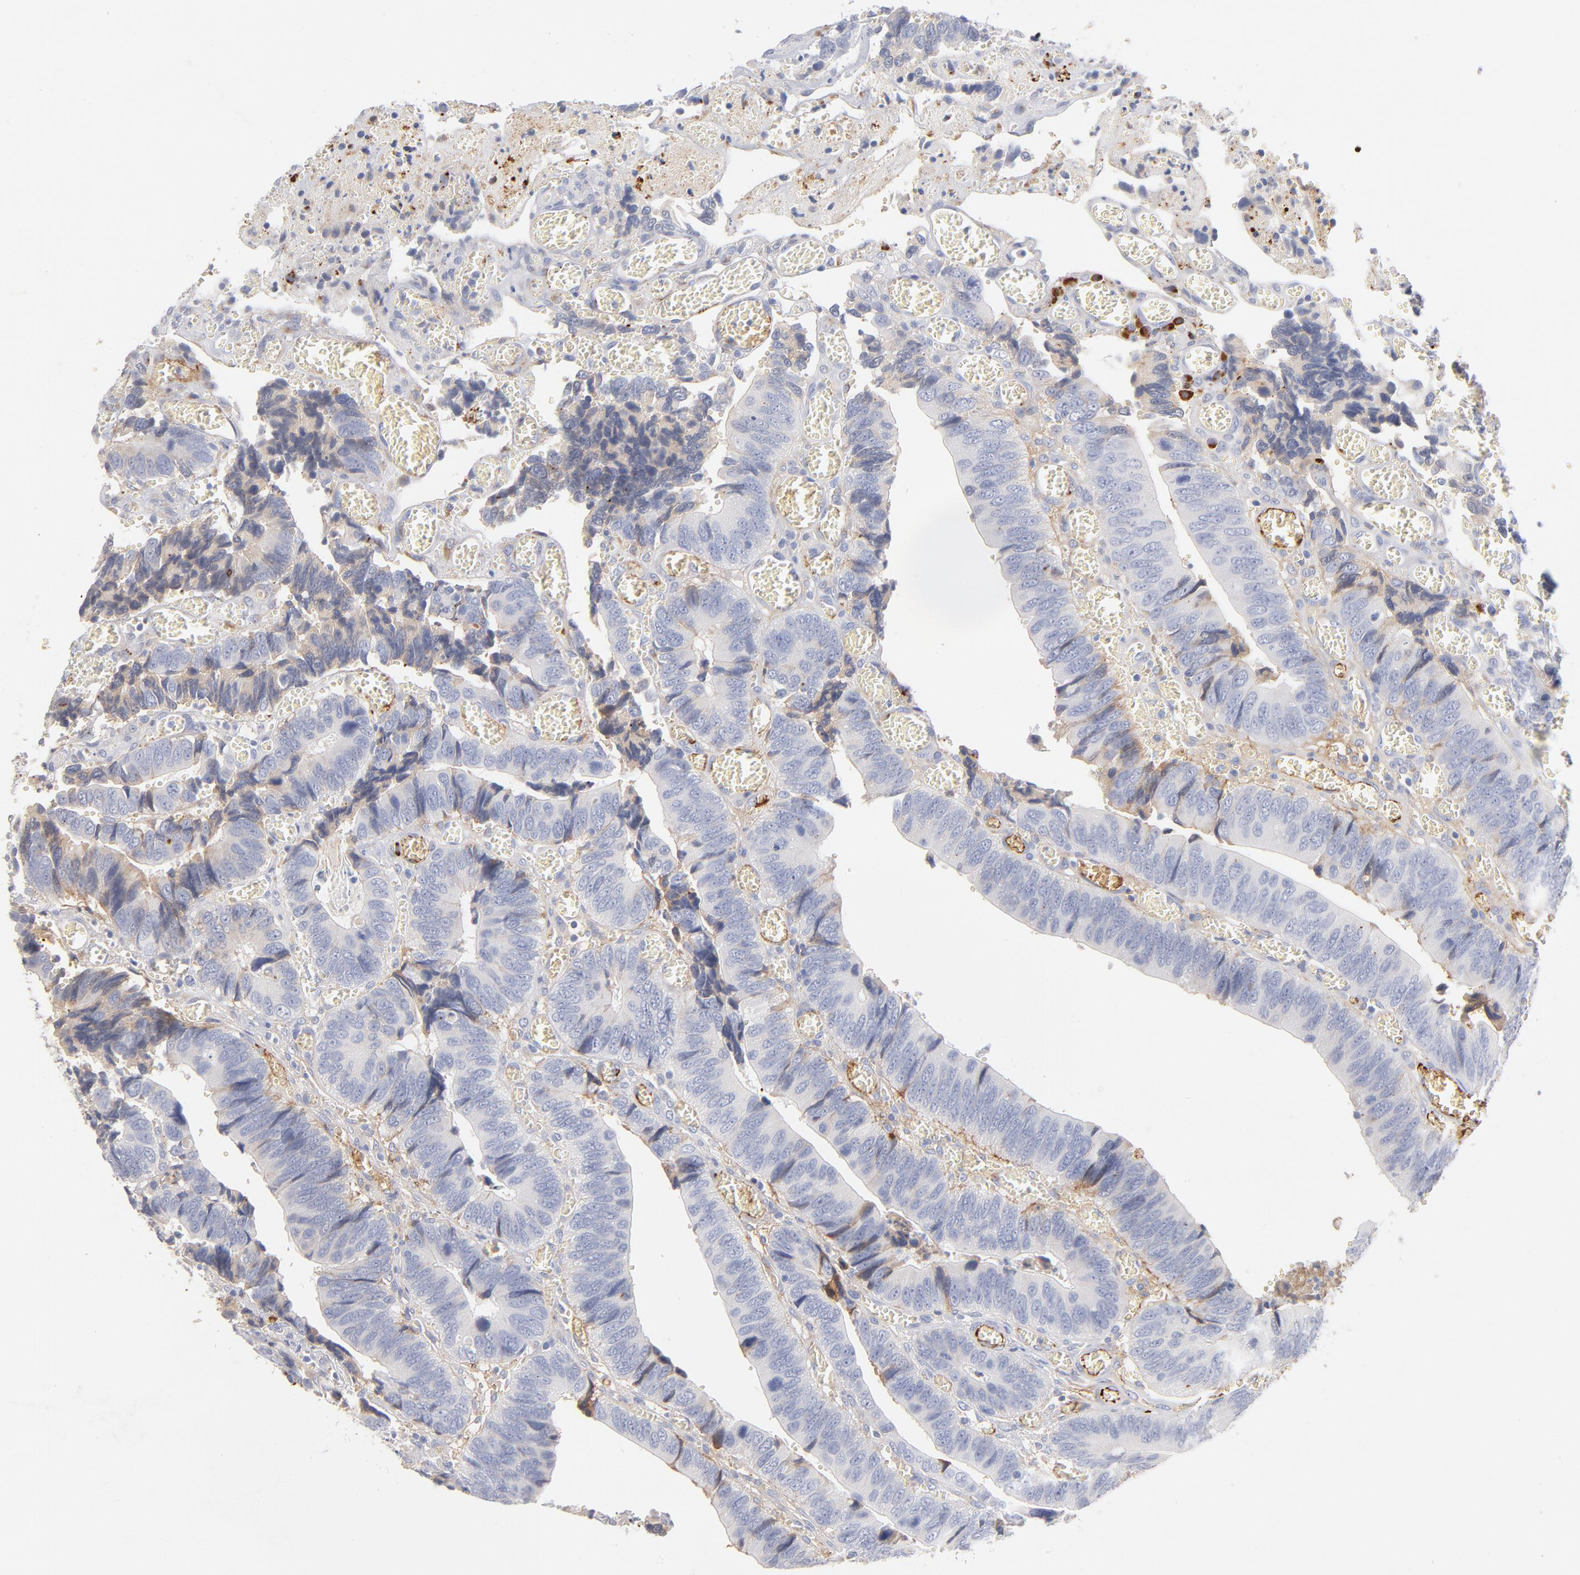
{"staining": {"intensity": "negative", "quantity": "none", "location": "none"}, "tissue": "colorectal cancer", "cell_type": "Tumor cells", "image_type": "cancer", "snomed": [{"axis": "morphology", "description": "Adenocarcinoma, NOS"}, {"axis": "topography", "description": "Colon"}], "caption": "Immunohistochemistry (IHC) photomicrograph of human colorectal adenocarcinoma stained for a protein (brown), which exhibits no expression in tumor cells.", "gene": "PLAT", "patient": {"sex": "male", "age": 72}}